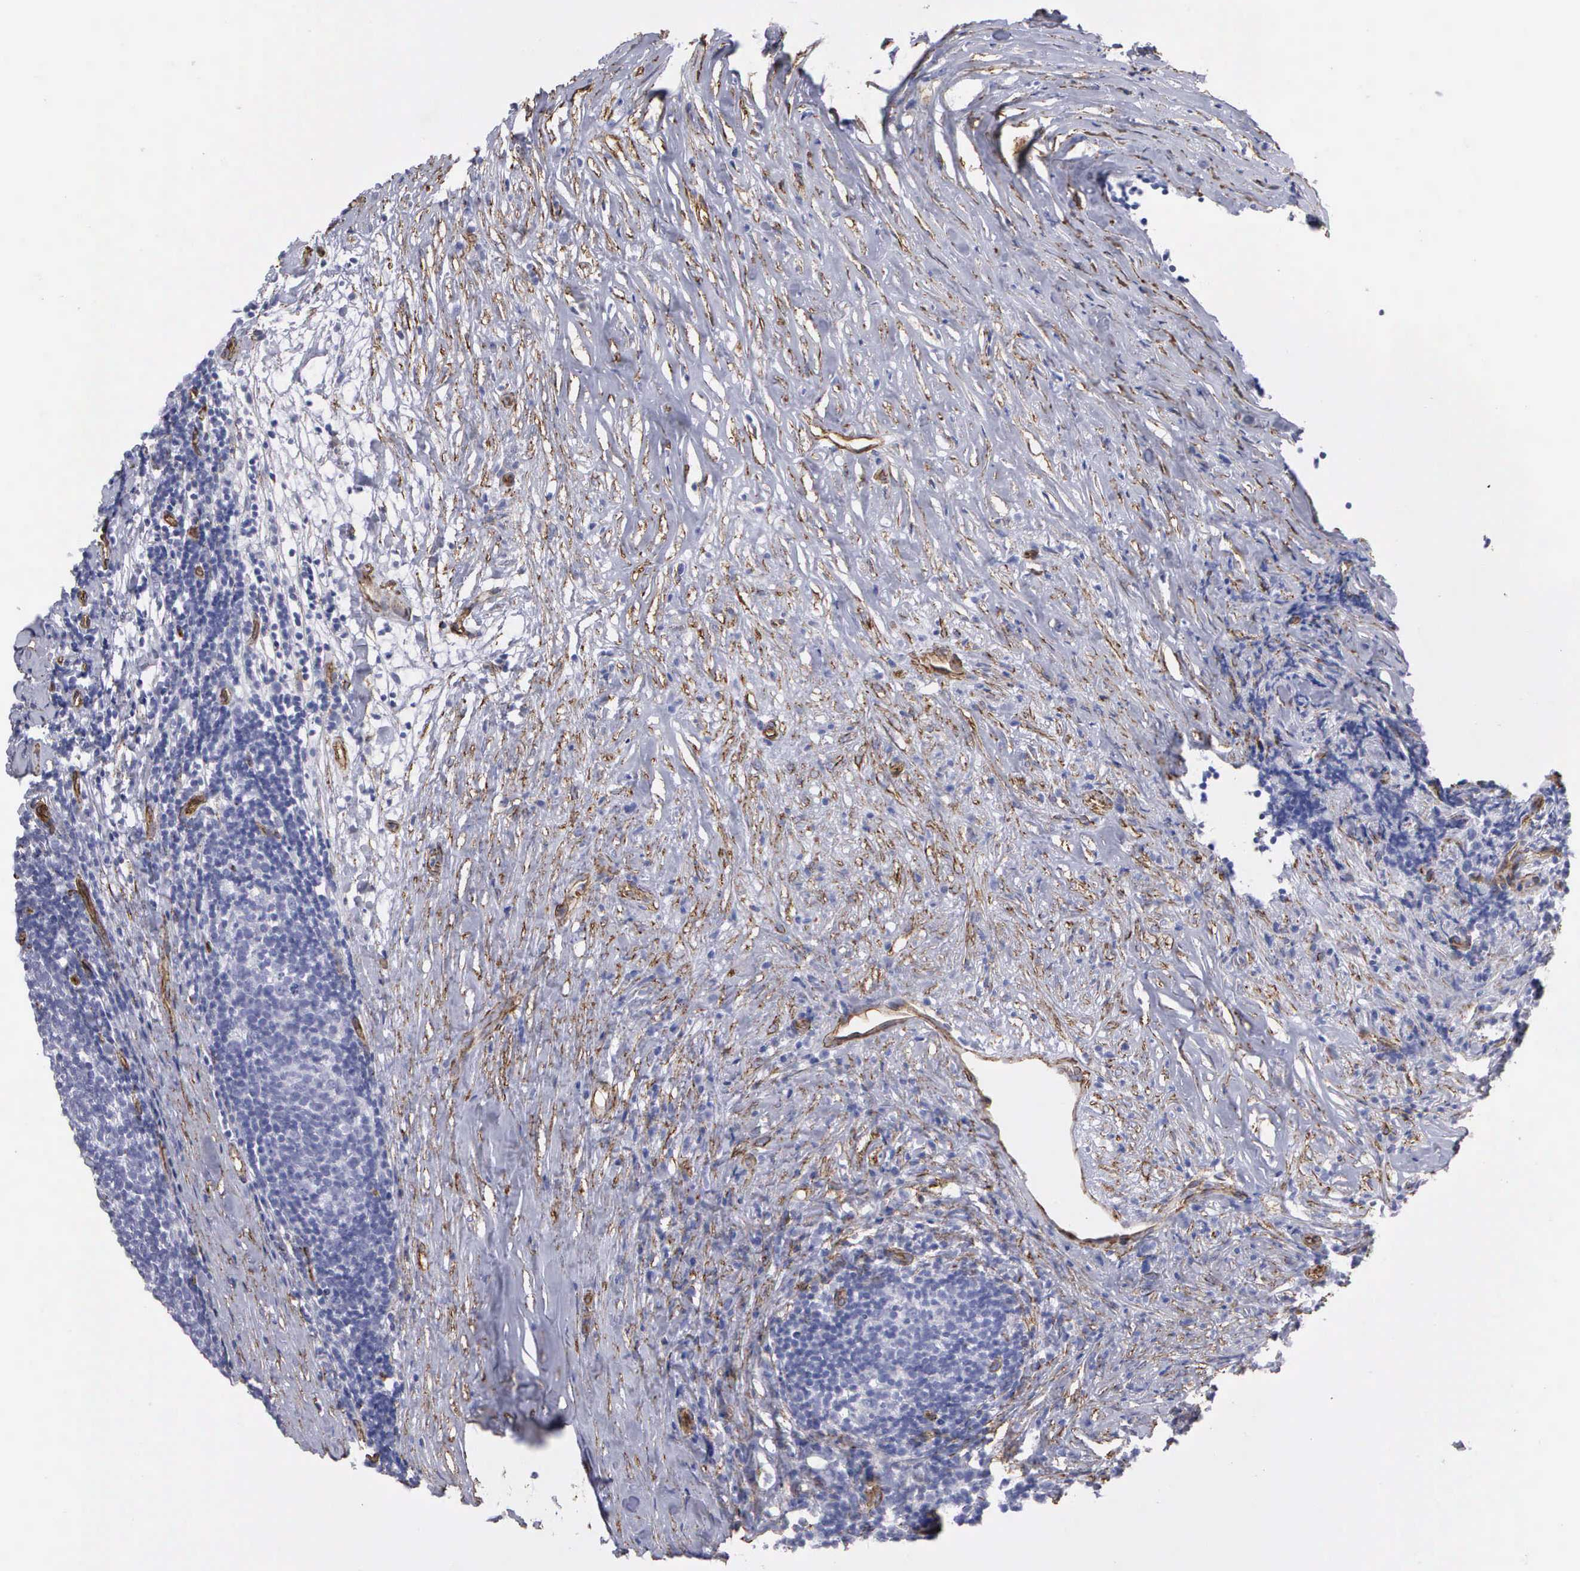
{"staining": {"intensity": "negative", "quantity": "none", "location": "none"}, "tissue": "lymphoma", "cell_type": "Tumor cells", "image_type": "cancer", "snomed": [{"axis": "morphology", "description": "Malignant lymphoma, non-Hodgkin's type, Low grade"}, {"axis": "topography", "description": "Lymph node"}], "caption": "Lymphoma was stained to show a protein in brown. There is no significant staining in tumor cells. (DAB immunohistochemistry visualized using brightfield microscopy, high magnification).", "gene": "MAGEB10", "patient": {"sex": "male", "age": 74}}